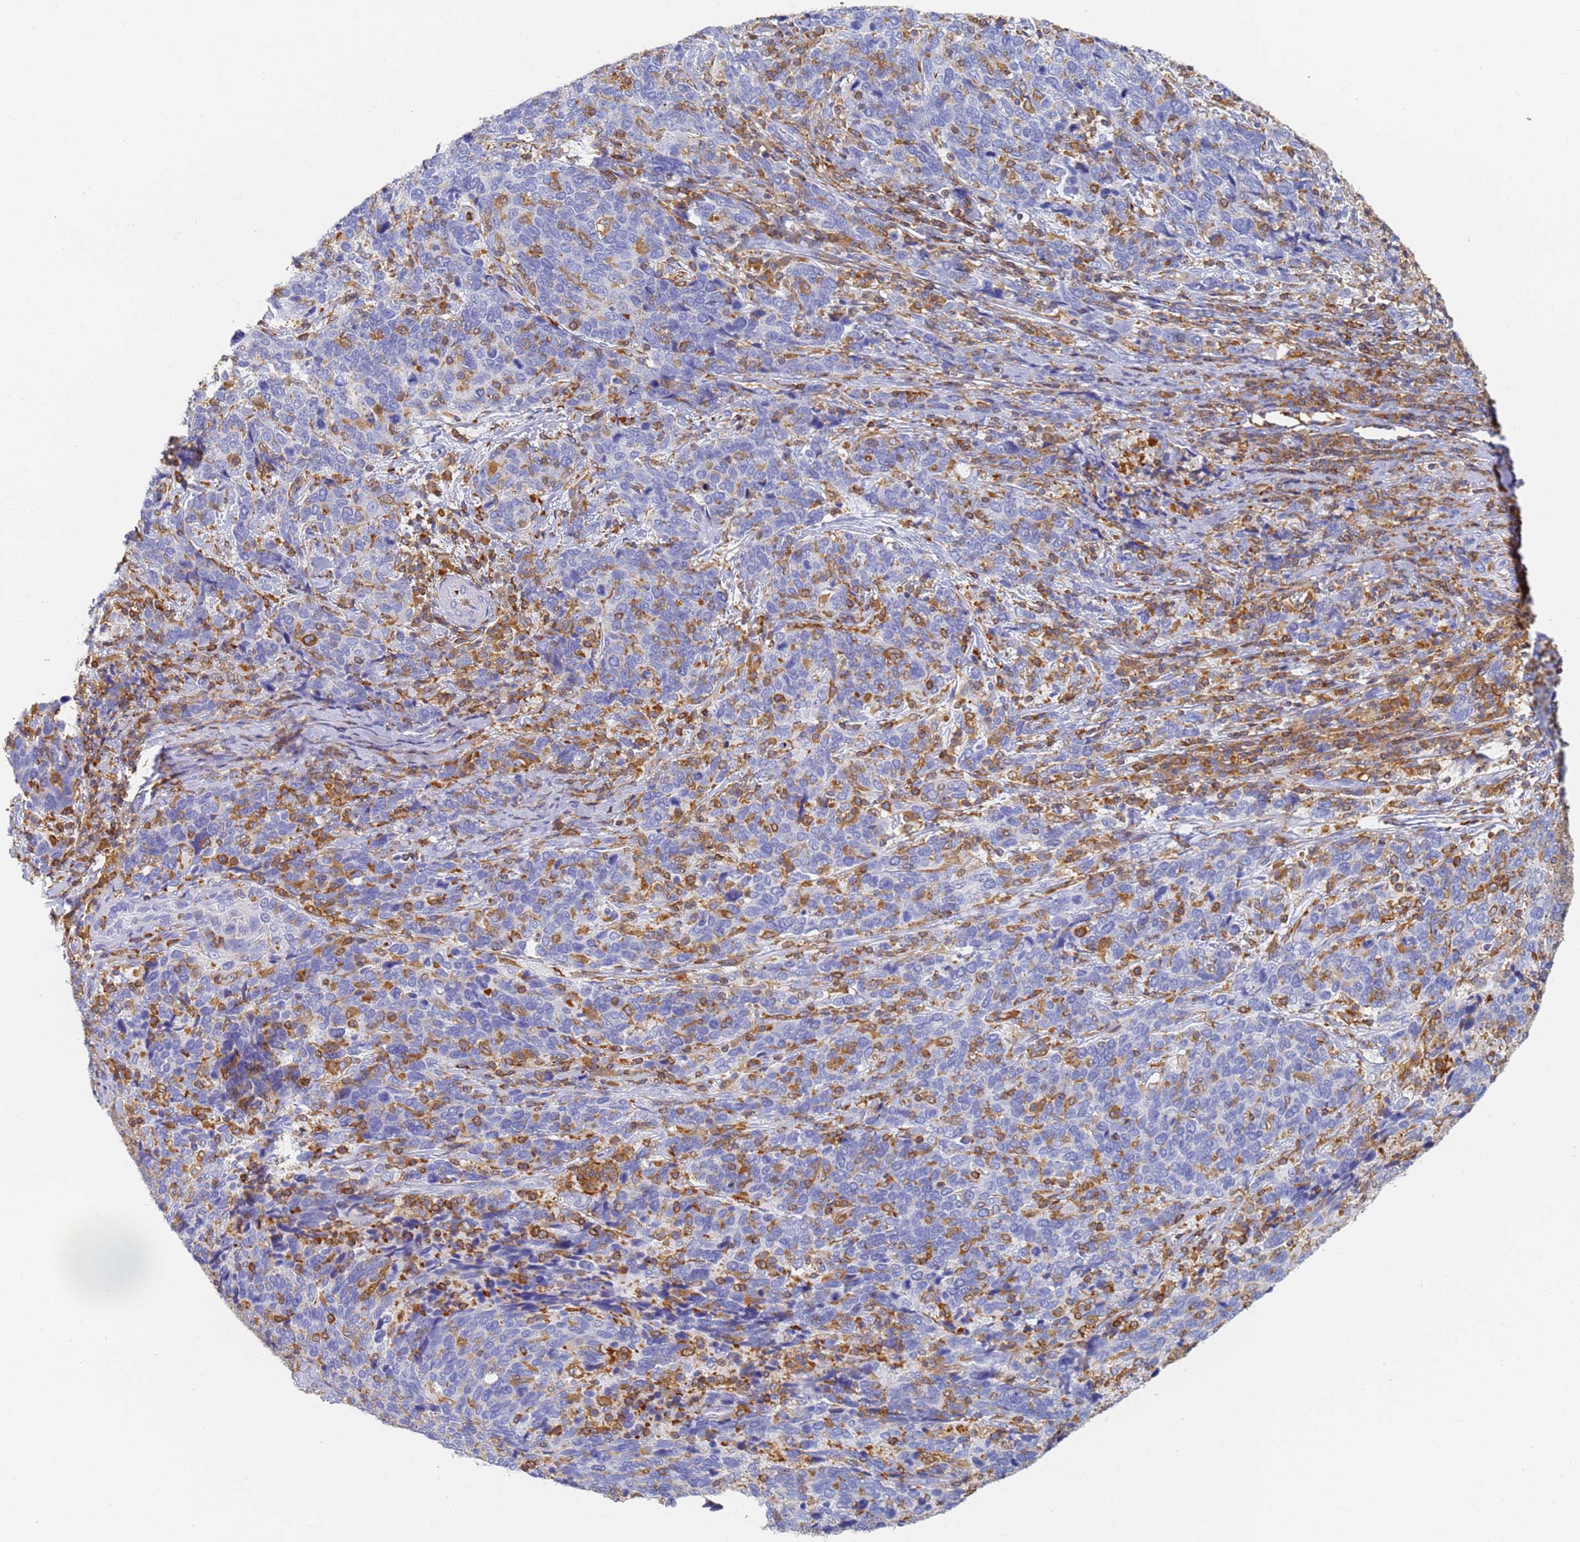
{"staining": {"intensity": "negative", "quantity": "none", "location": "none"}, "tissue": "cervical cancer", "cell_type": "Tumor cells", "image_type": "cancer", "snomed": [{"axis": "morphology", "description": "Squamous cell carcinoma, NOS"}, {"axis": "topography", "description": "Cervix"}], "caption": "Protein analysis of cervical cancer displays no significant positivity in tumor cells. (DAB (3,3'-diaminobenzidine) immunohistochemistry (IHC) with hematoxylin counter stain).", "gene": "BIN2", "patient": {"sex": "female", "age": 41}}